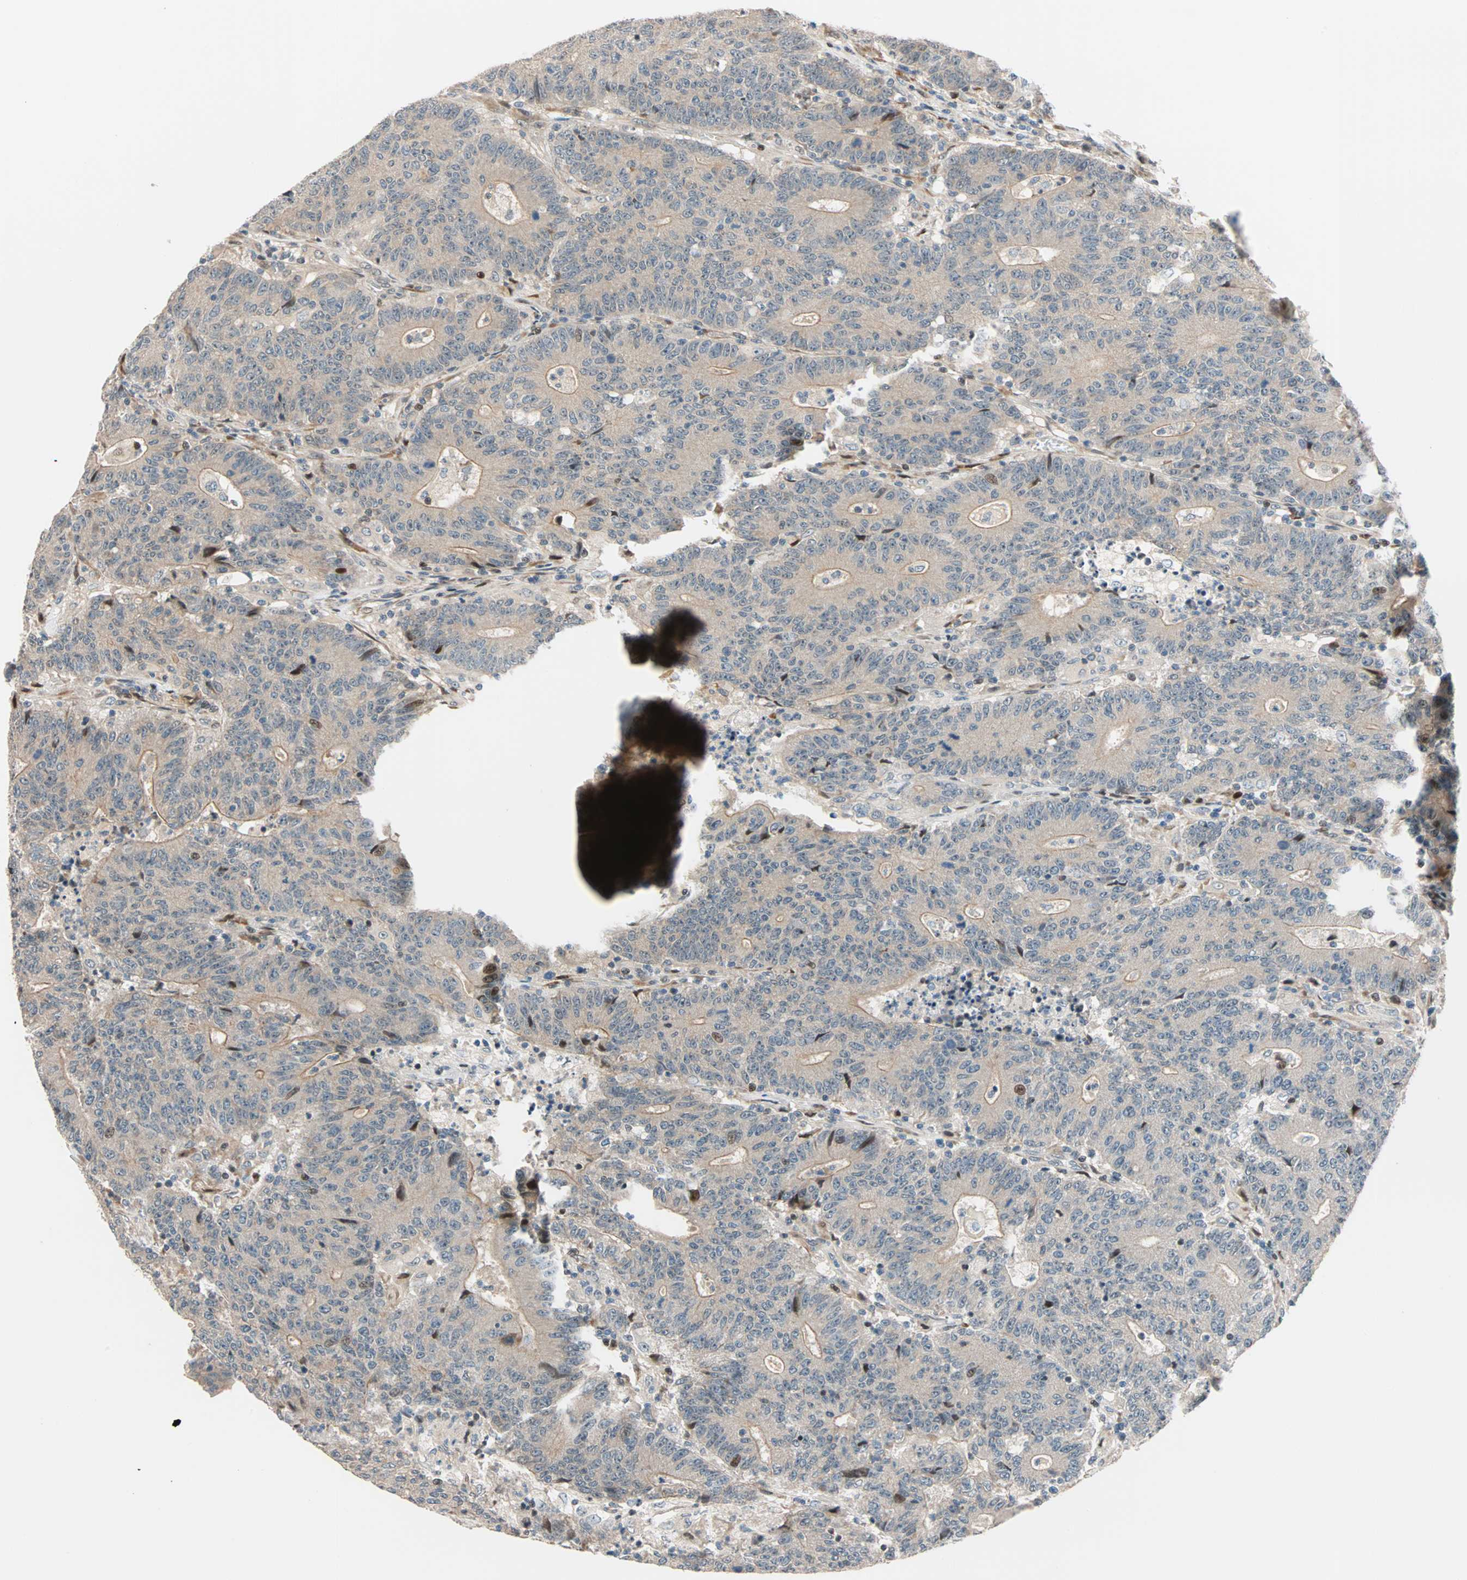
{"staining": {"intensity": "weak", "quantity": ">75%", "location": "cytoplasmic/membranous"}, "tissue": "colorectal cancer", "cell_type": "Tumor cells", "image_type": "cancer", "snomed": [{"axis": "morphology", "description": "Normal tissue, NOS"}, {"axis": "morphology", "description": "Adenocarcinoma, NOS"}, {"axis": "topography", "description": "Colon"}], "caption": "Human colorectal cancer (adenocarcinoma) stained for a protein (brown) displays weak cytoplasmic/membranous positive positivity in approximately >75% of tumor cells.", "gene": "HECW1", "patient": {"sex": "female", "age": 75}}